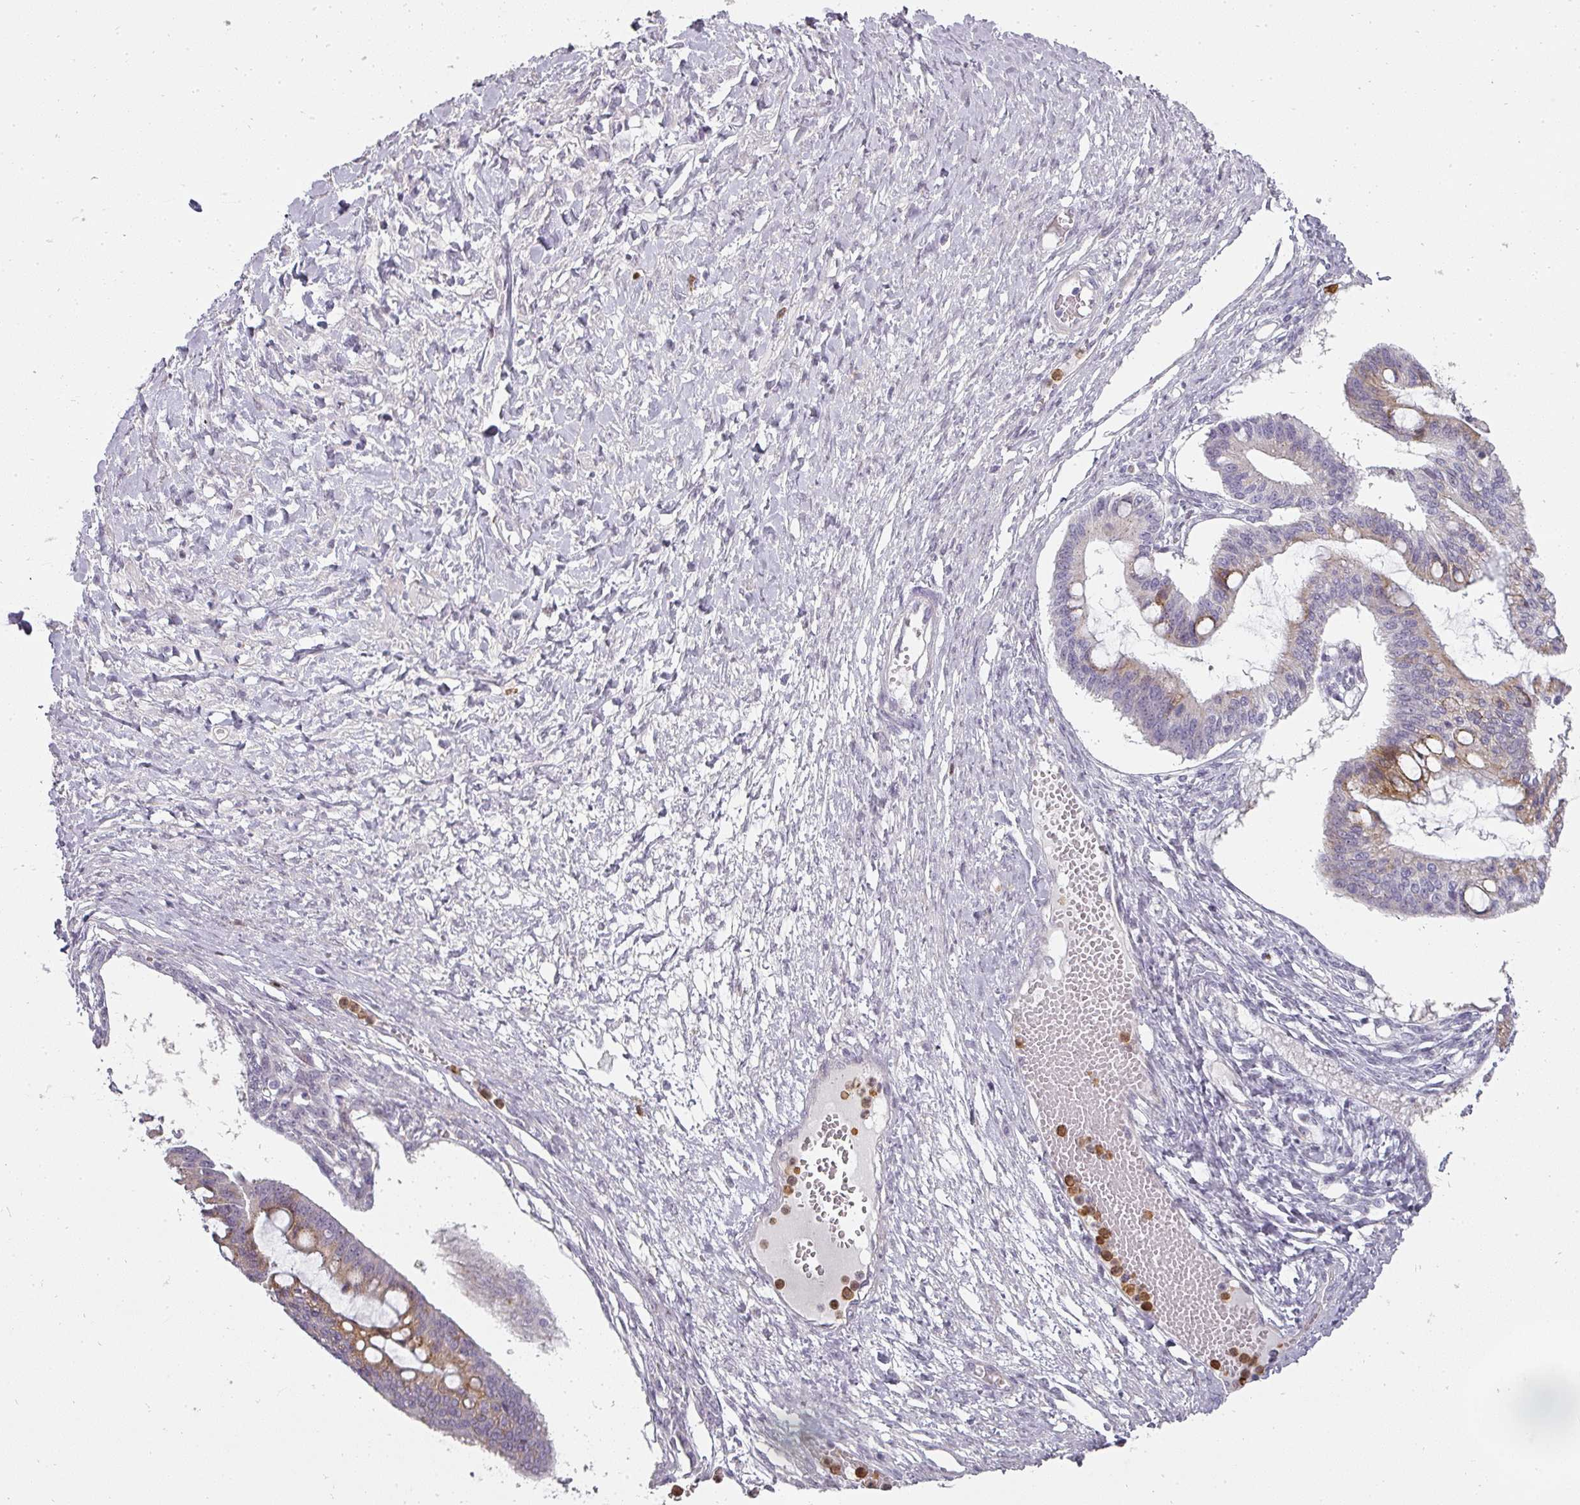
{"staining": {"intensity": "moderate", "quantity": "25%-75%", "location": "cytoplasmic/membranous"}, "tissue": "ovarian cancer", "cell_type": "Tumor cells", "image_type": "cancer", "snomed": [{"axis": "morphology", "description": "Cystadenocarcinoma, mucinous, NOS"}, {"axis": "topography", "description": "Ovary"}], "caption": "Ovarian mucinous cystadenocarcinoma tissue shows moderate cytoplasmic/membranous positivity in about 25%-75% of tumor cells", "gene": "BIK", "patient": {"sex": "female", "age": 73}}